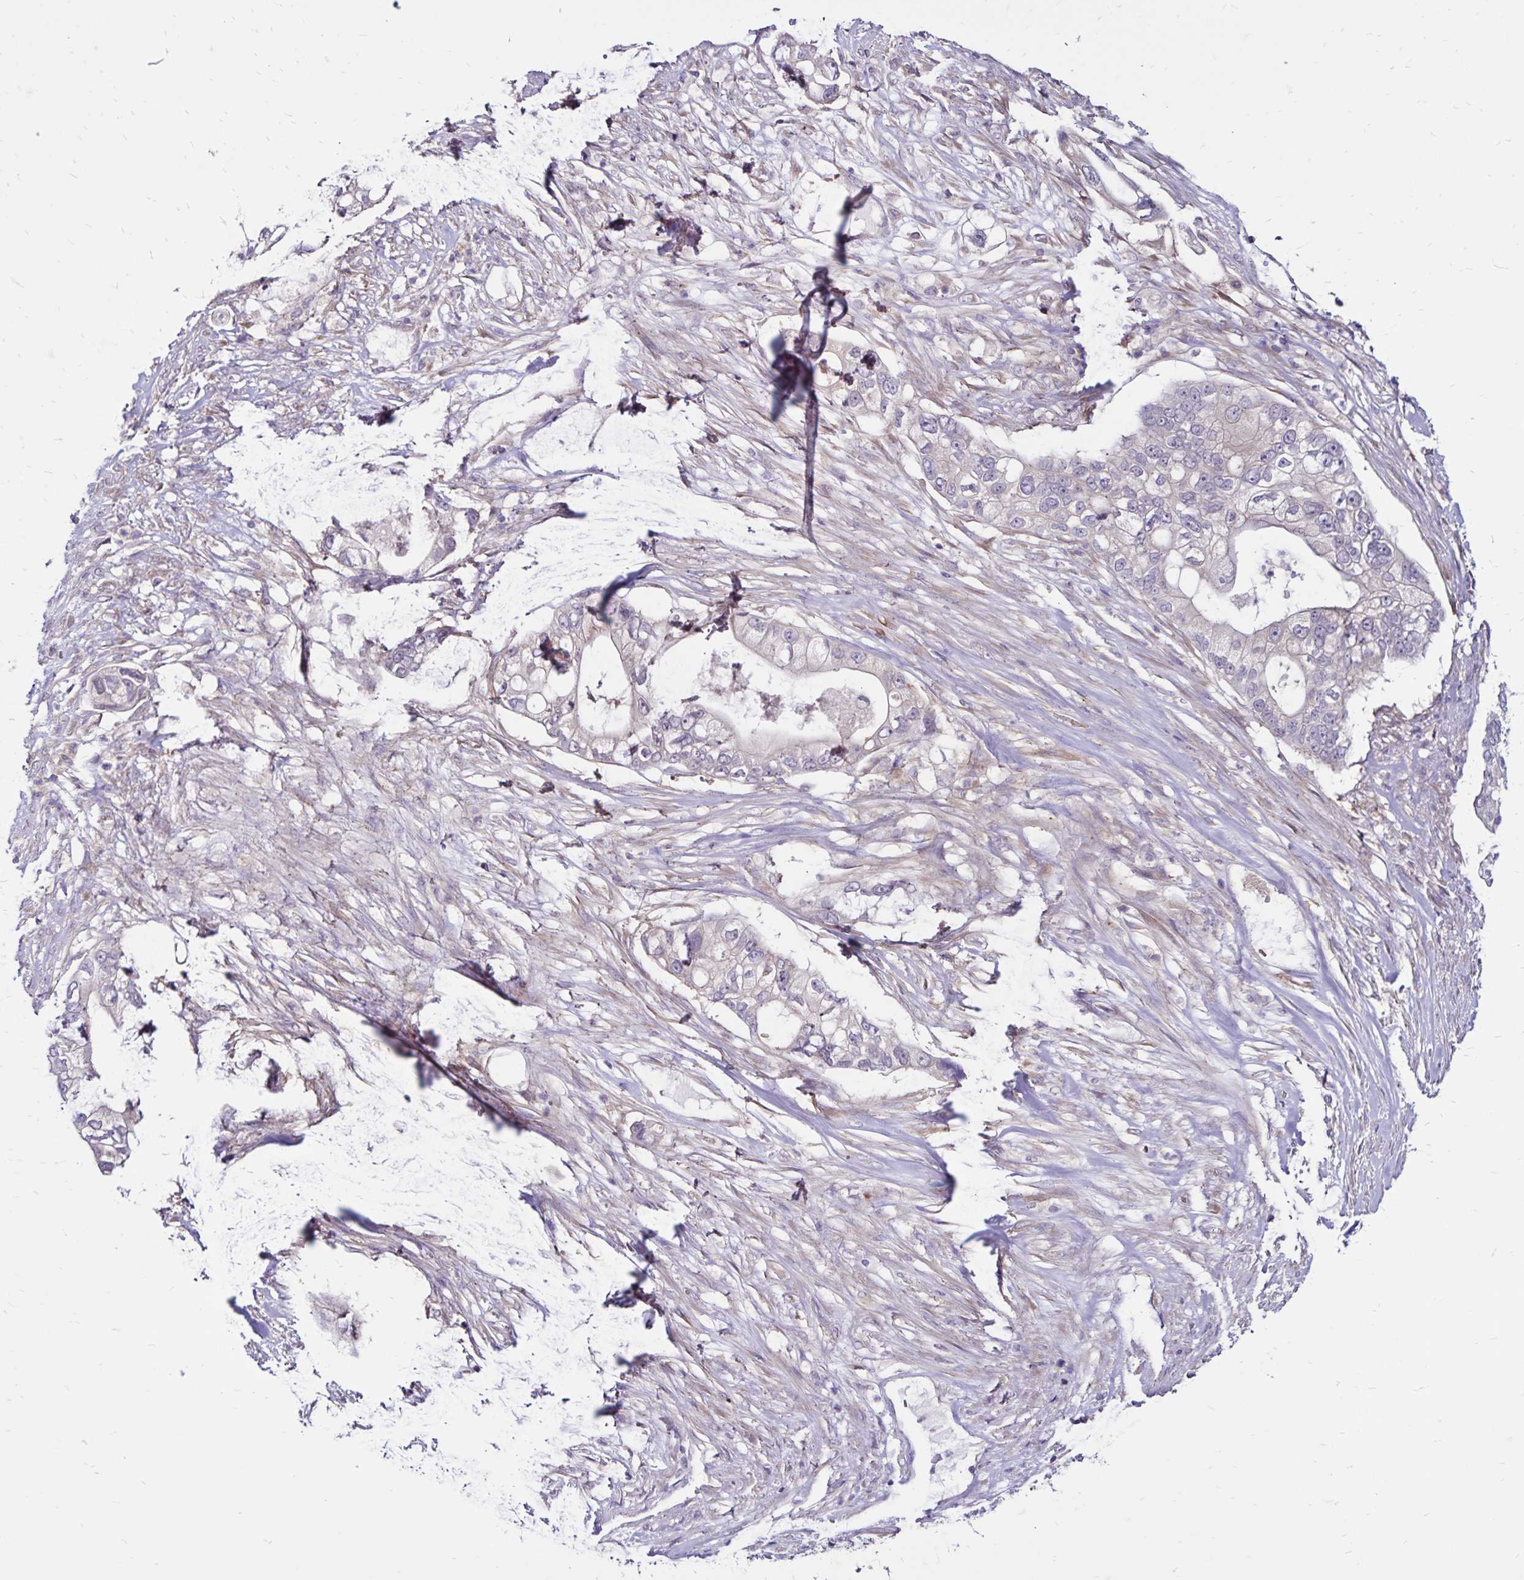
{"staining": {"intensity": "negative", "quantity": "none", "location": "none"}, "tissue": "pancreatic cancer", "cell_type": "Tumor cells", "image_type": "cancer", "snomed": [{"axis": "morphology", "description": "Adenocarcinoma, NOS"}, {"axis": "topography", "description": "Pancreas"}], "caption": "Tumor cells are negative for protein expression in human pancreatic adenocarcinoma. (DAB (3,3'-diaminobenzidine) IHC with hematoxylin counter stain).", "gene": "FSD1", "patient": {"sex": "female", "age": 69}}